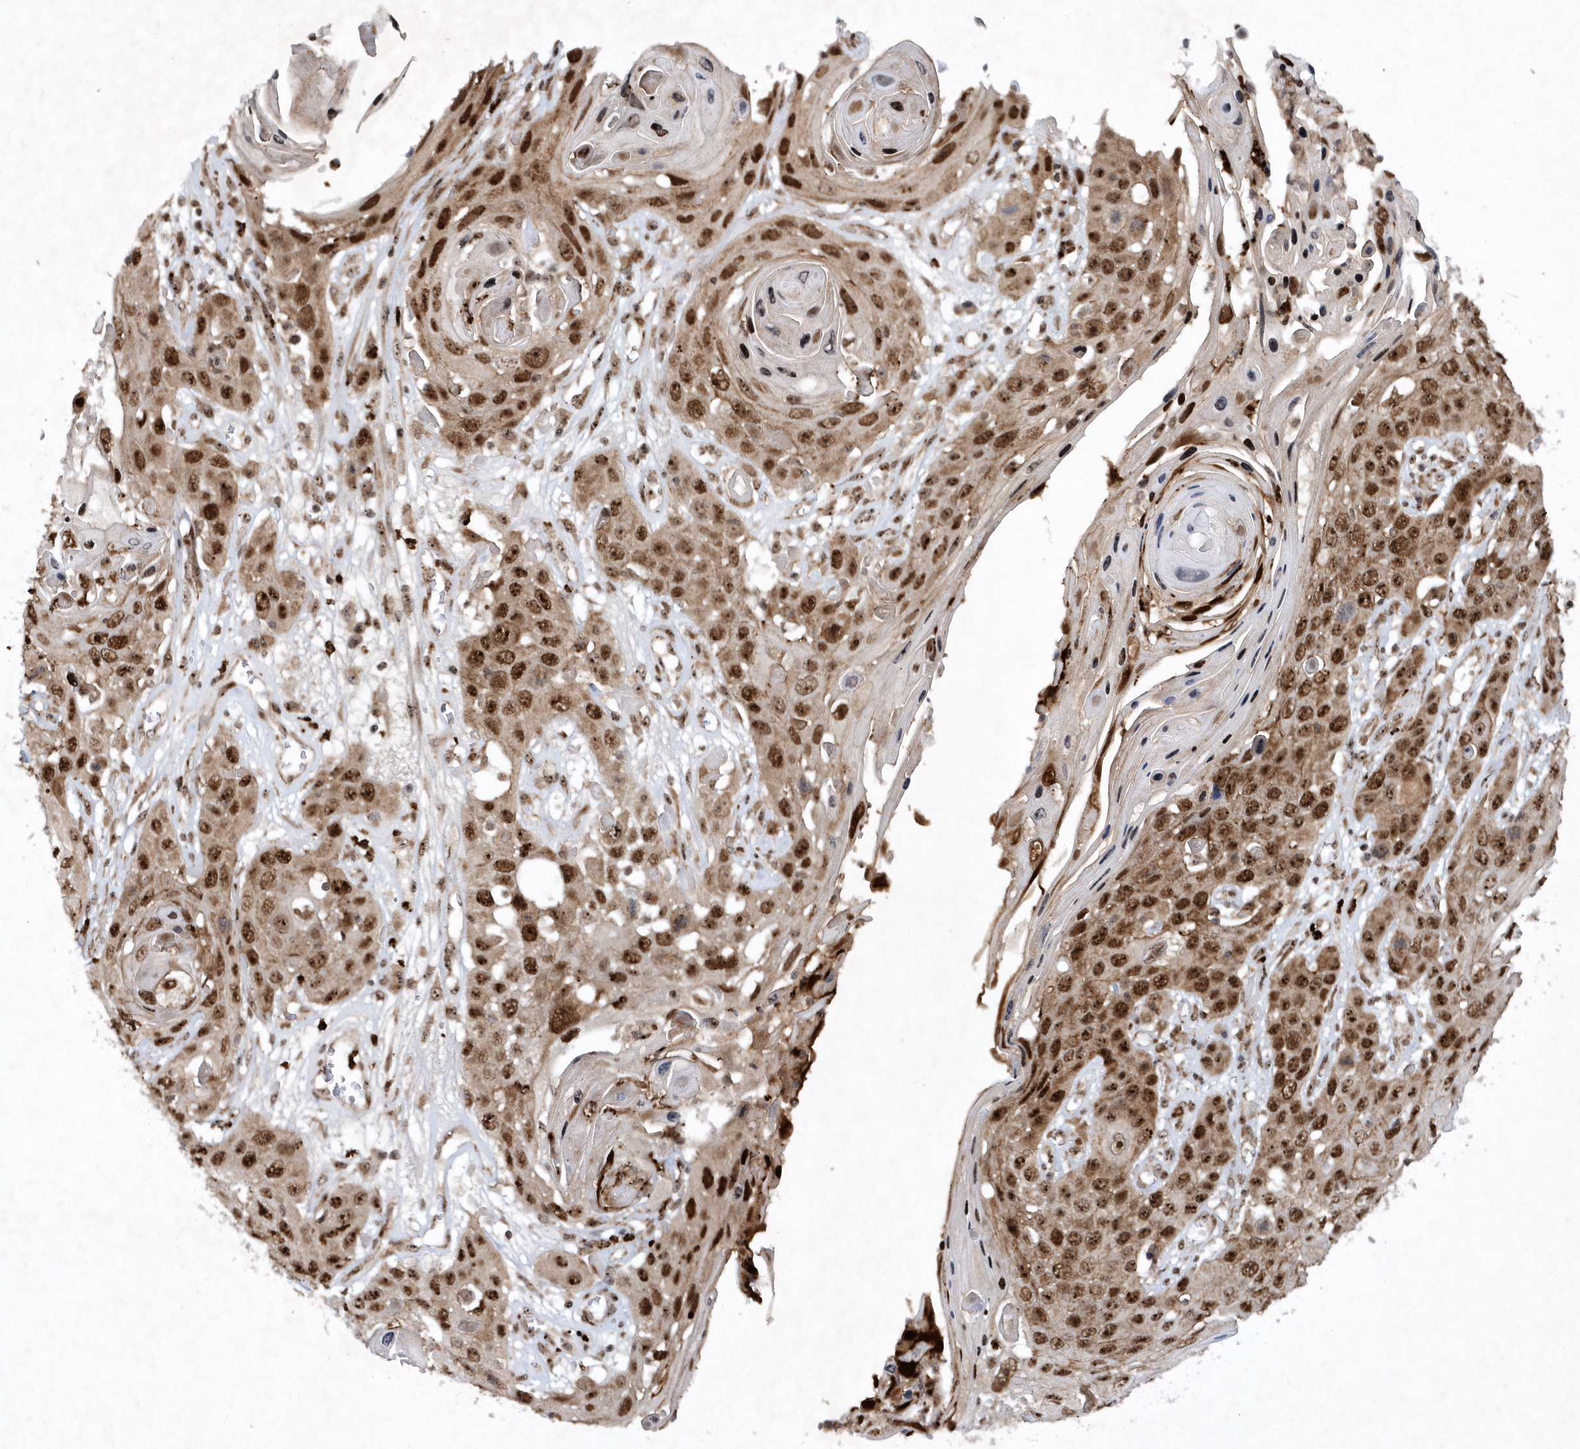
{"staining": {"intensity": "strong", "quantity": ">75%", "location": "cytoplasmic/membranous,nuclear"}, "tissue": "skin cancer", "cell_type": "Tumor cells", "image_type": "cancer", "snomed": [{"axis": "morphology", "description": "Squamous cell carcinoma, NOS"}, {"axis": "topography", "description": "Skin"}], "caption": "Approximately >75% of tumor cells in human squamous cell carcinoma (skin) display strong cytoplasmic/membranous and nuclear protein expression as visualized by brown immunohistochemical staining.", "gene": "SOWAHB", "patient": {"sex": "male", "age": 55}}